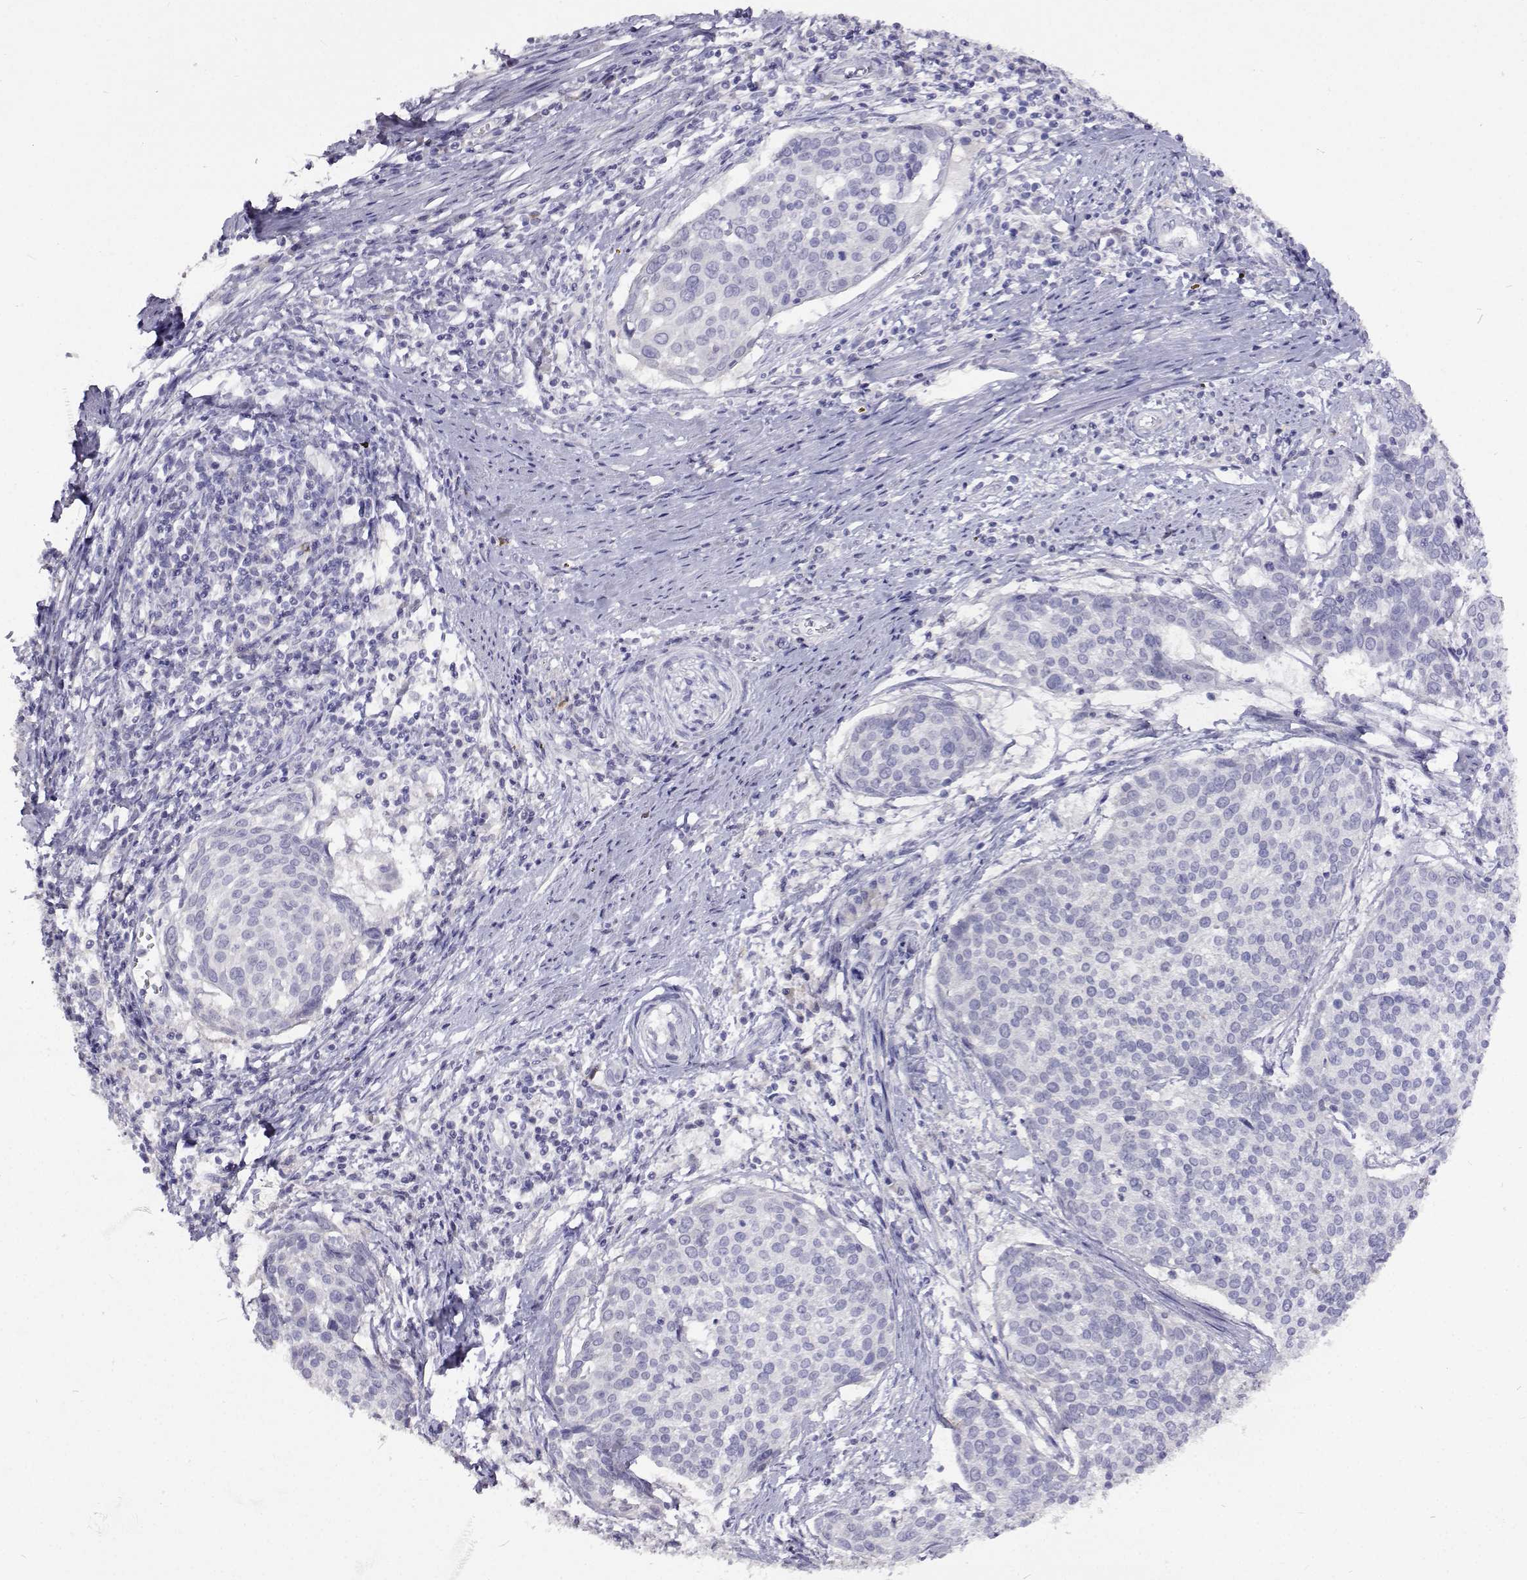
{"staining": {"intensity": "negative", "quantity": "none", "location": "none"}, "tissue": "cervical cancer", "cell_type": "Tumor cells", "image_type": "cancer", "snomed": [{"axis": "morphology", "description": "Squamous cell carcinoma, NOS"}, {"axis": "topography", "description": "Cervix"}], "caption": "Cervical squamous cell carcinoma was stained to show a protein in brown. There is no significant staining in tumor cells. (DAB (3,3'-diaminobenzidine) immunohistochemistry, high magnification).", "gene": "CFAP44", "patient": {"sex": "female", "age": 39}}